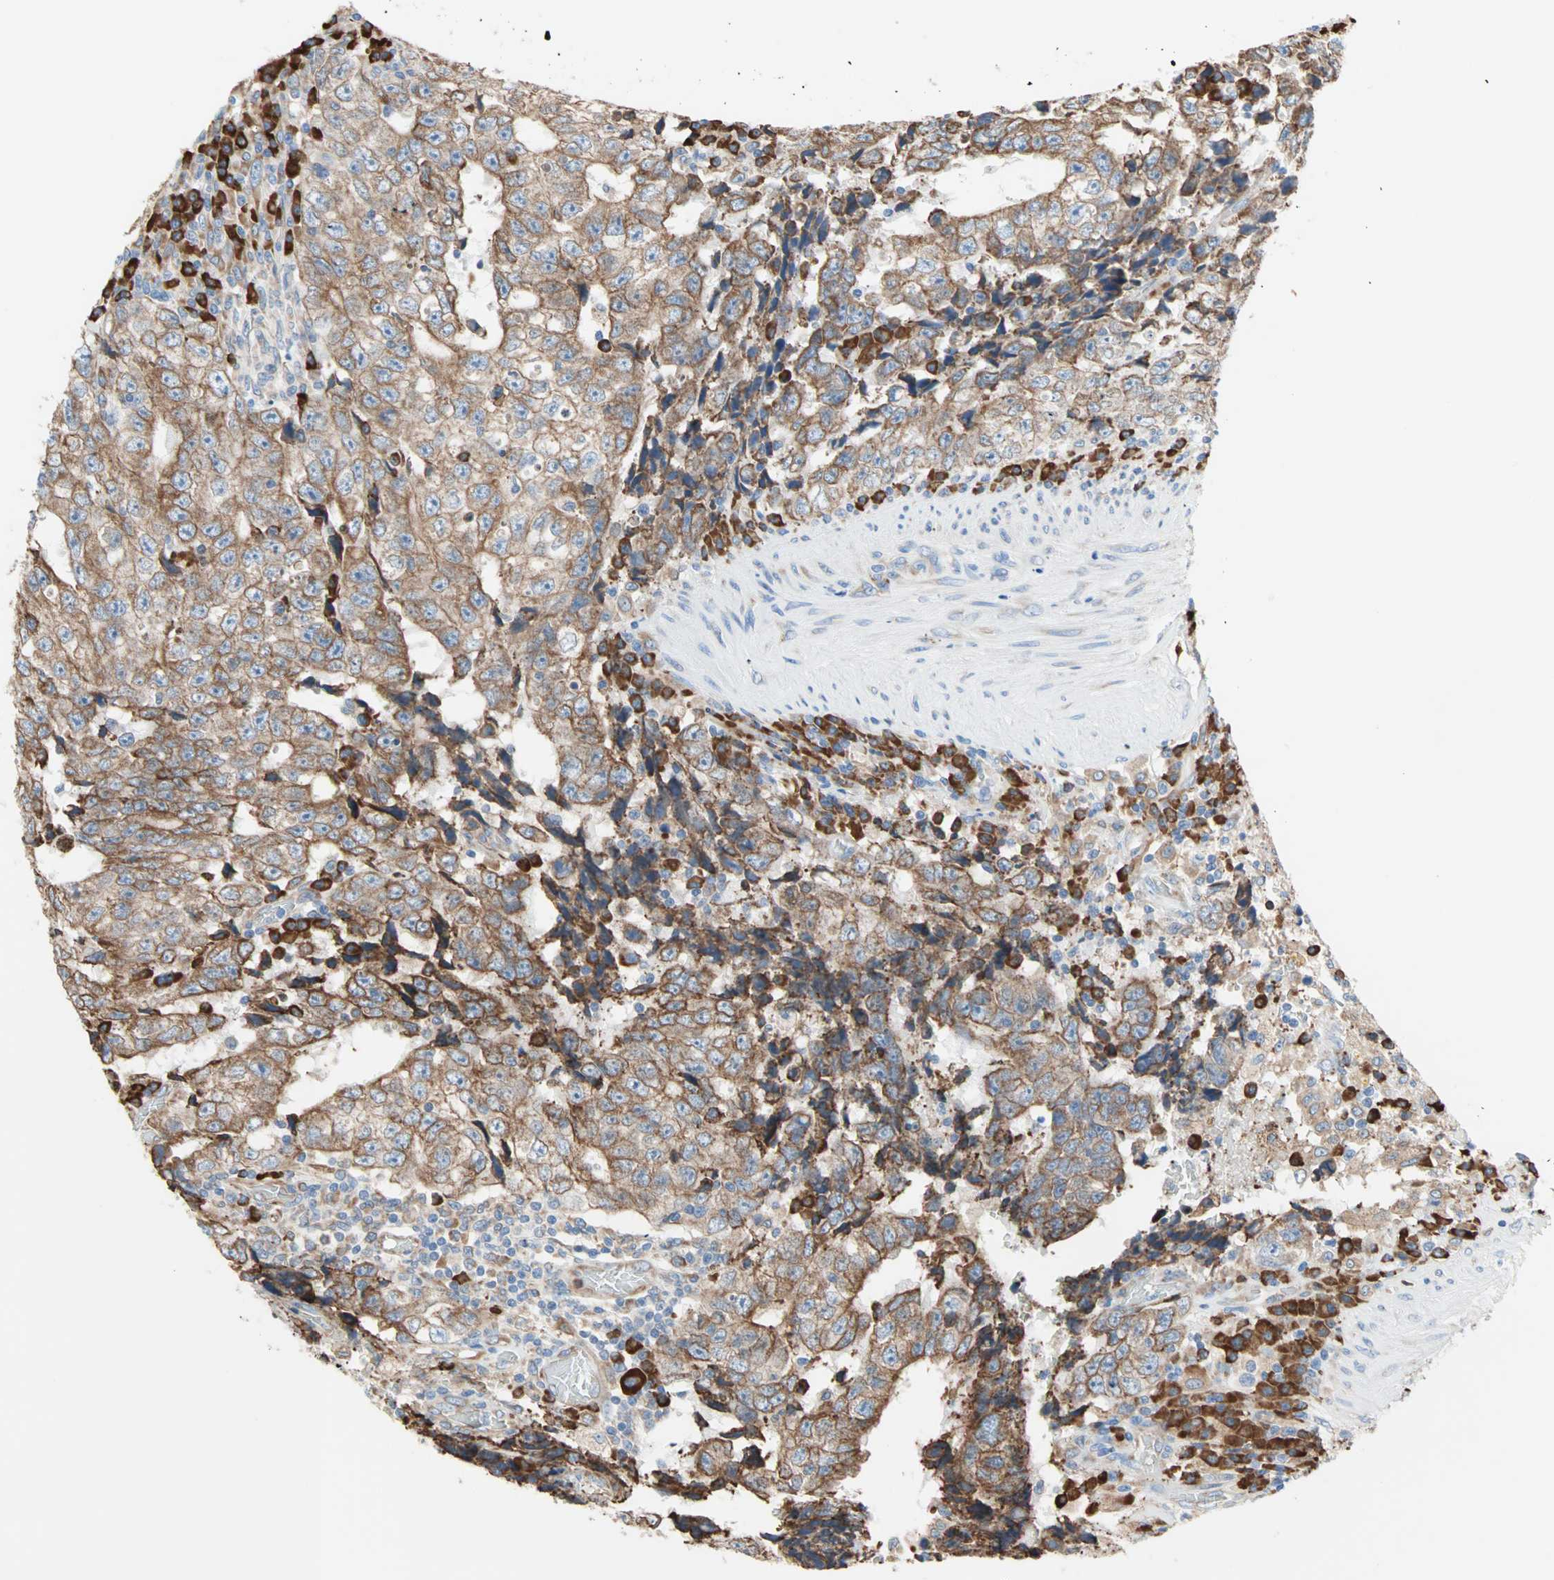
{"staining": {"intensity": "moderate", "quantity": ">75%", "location": "cytoplasmic/membranous"}, "tissue": "testis cancer", "cell_type": "Tumor cells", "image_type": "cancer", "snomed": [{"axis": "morphology", "description": "Necrosis, NOS"}, {"axis": "morphology", "description": "Carcinoma, Embryonal, NOS"}, {"axis": "topography", "description": "Testis"}], "caption": "A photomicrograph of human testis cancer stained for a protein exhibits moderate cytoplasmic/membranous brown staining in tumor cells. Using DAB (brown) and hematoxylin (blue) stains, captured at high magnification using brightfield microscopy.", "gene": "PLCXD1", "patient": {"sex": "male", "age": 19}}